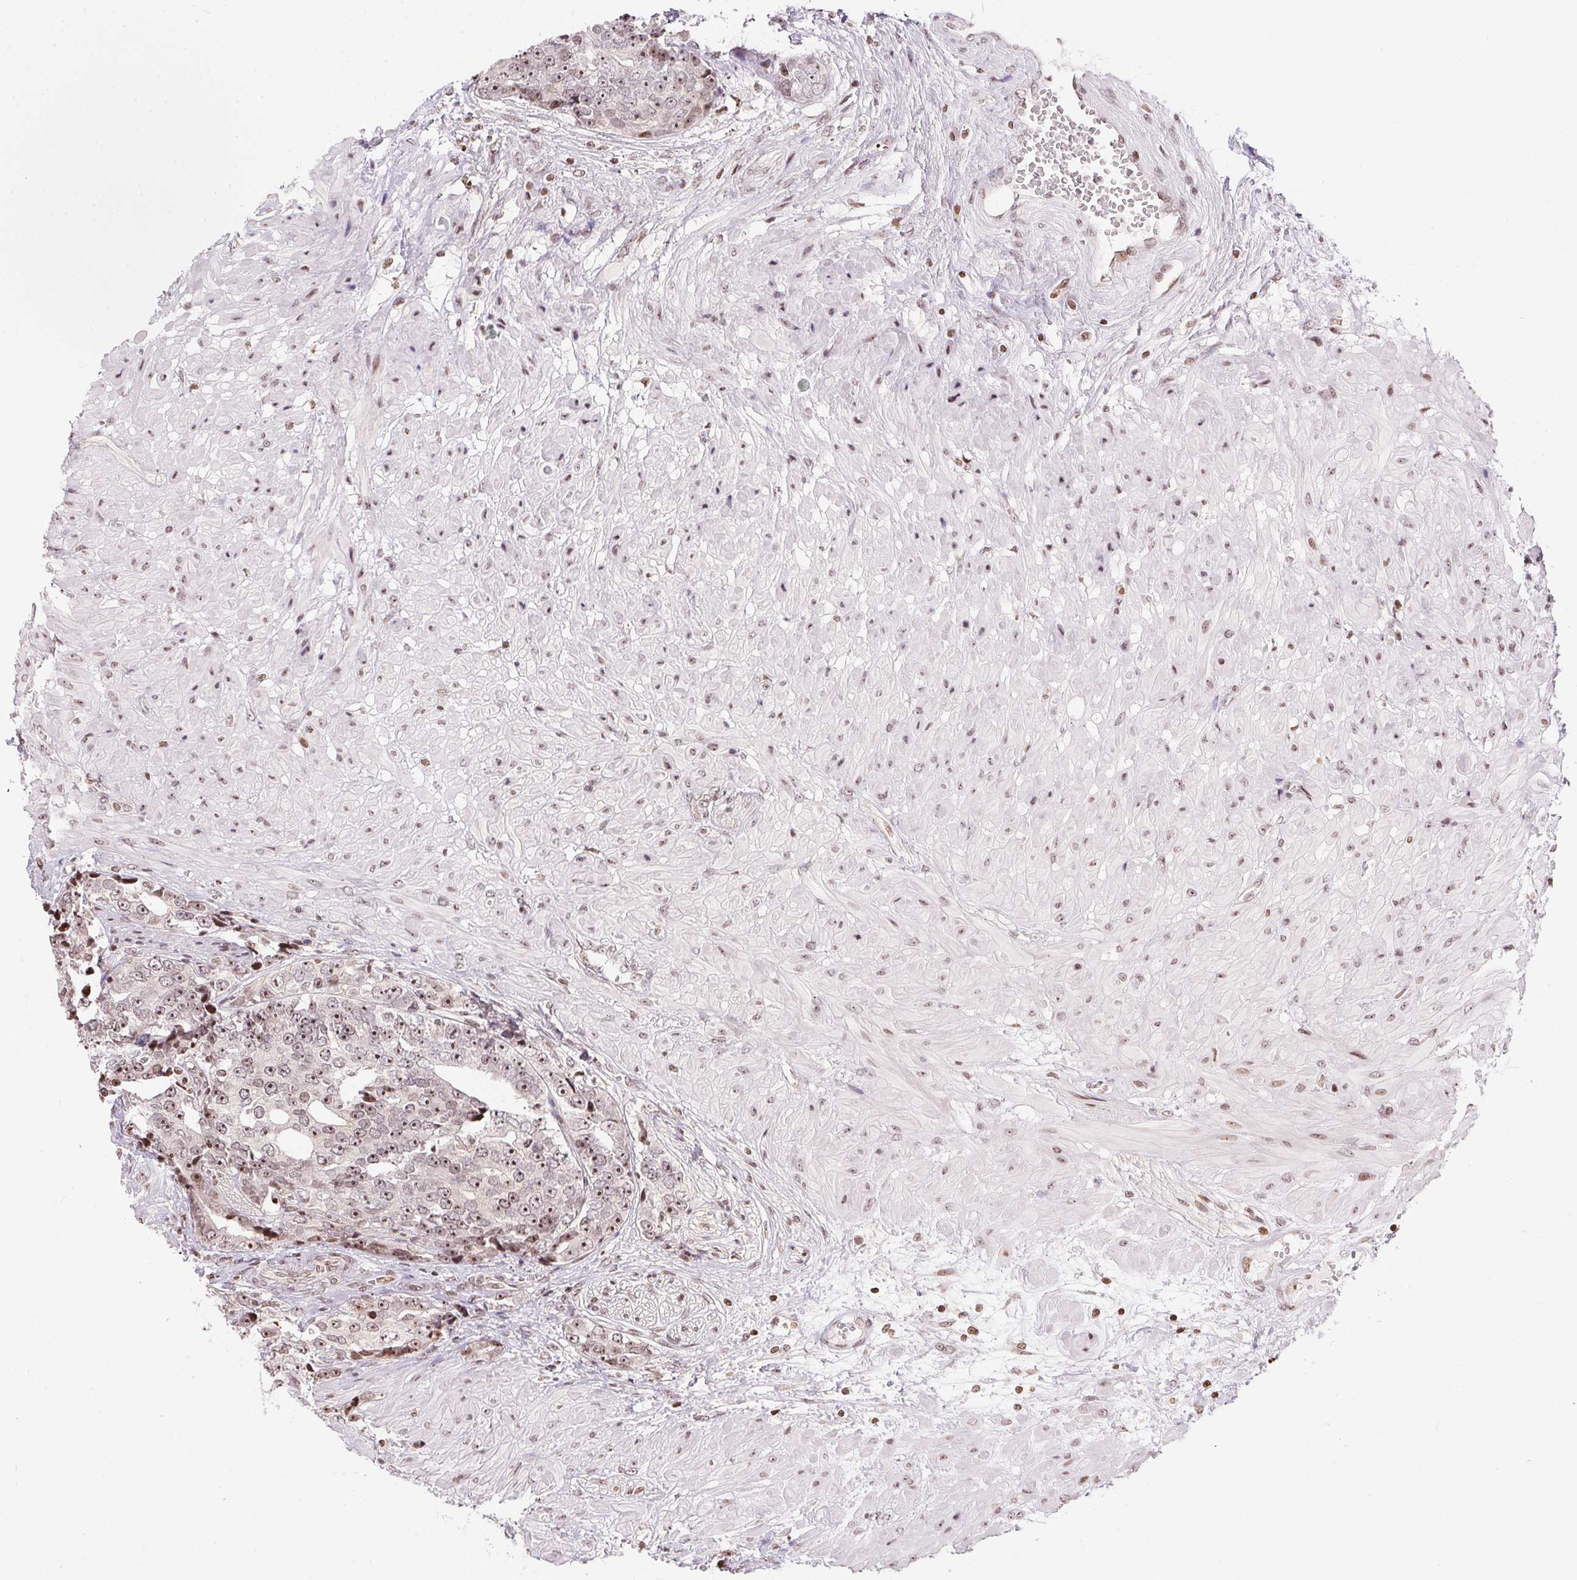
{"staining": {"intensity": "moderate", "quantity": "25%-75%", "location": "nuclear"}, "tissue": "prostate cancer", "cell_type": "Tumor cells", "image_type": "cancer", "snomed": [{"axis": "morphology", "description": "Adenocarcinoma, High grade"}, {"axis": "topography", "description": "Prostate"}], "caption": "Protein expression by IHC shows moderate nuclear positivity in approximately 25%-75% of tumor cells in prostate cancer.", "gene": "RNF181", "patient": {"sex": "male", "age": 71}}